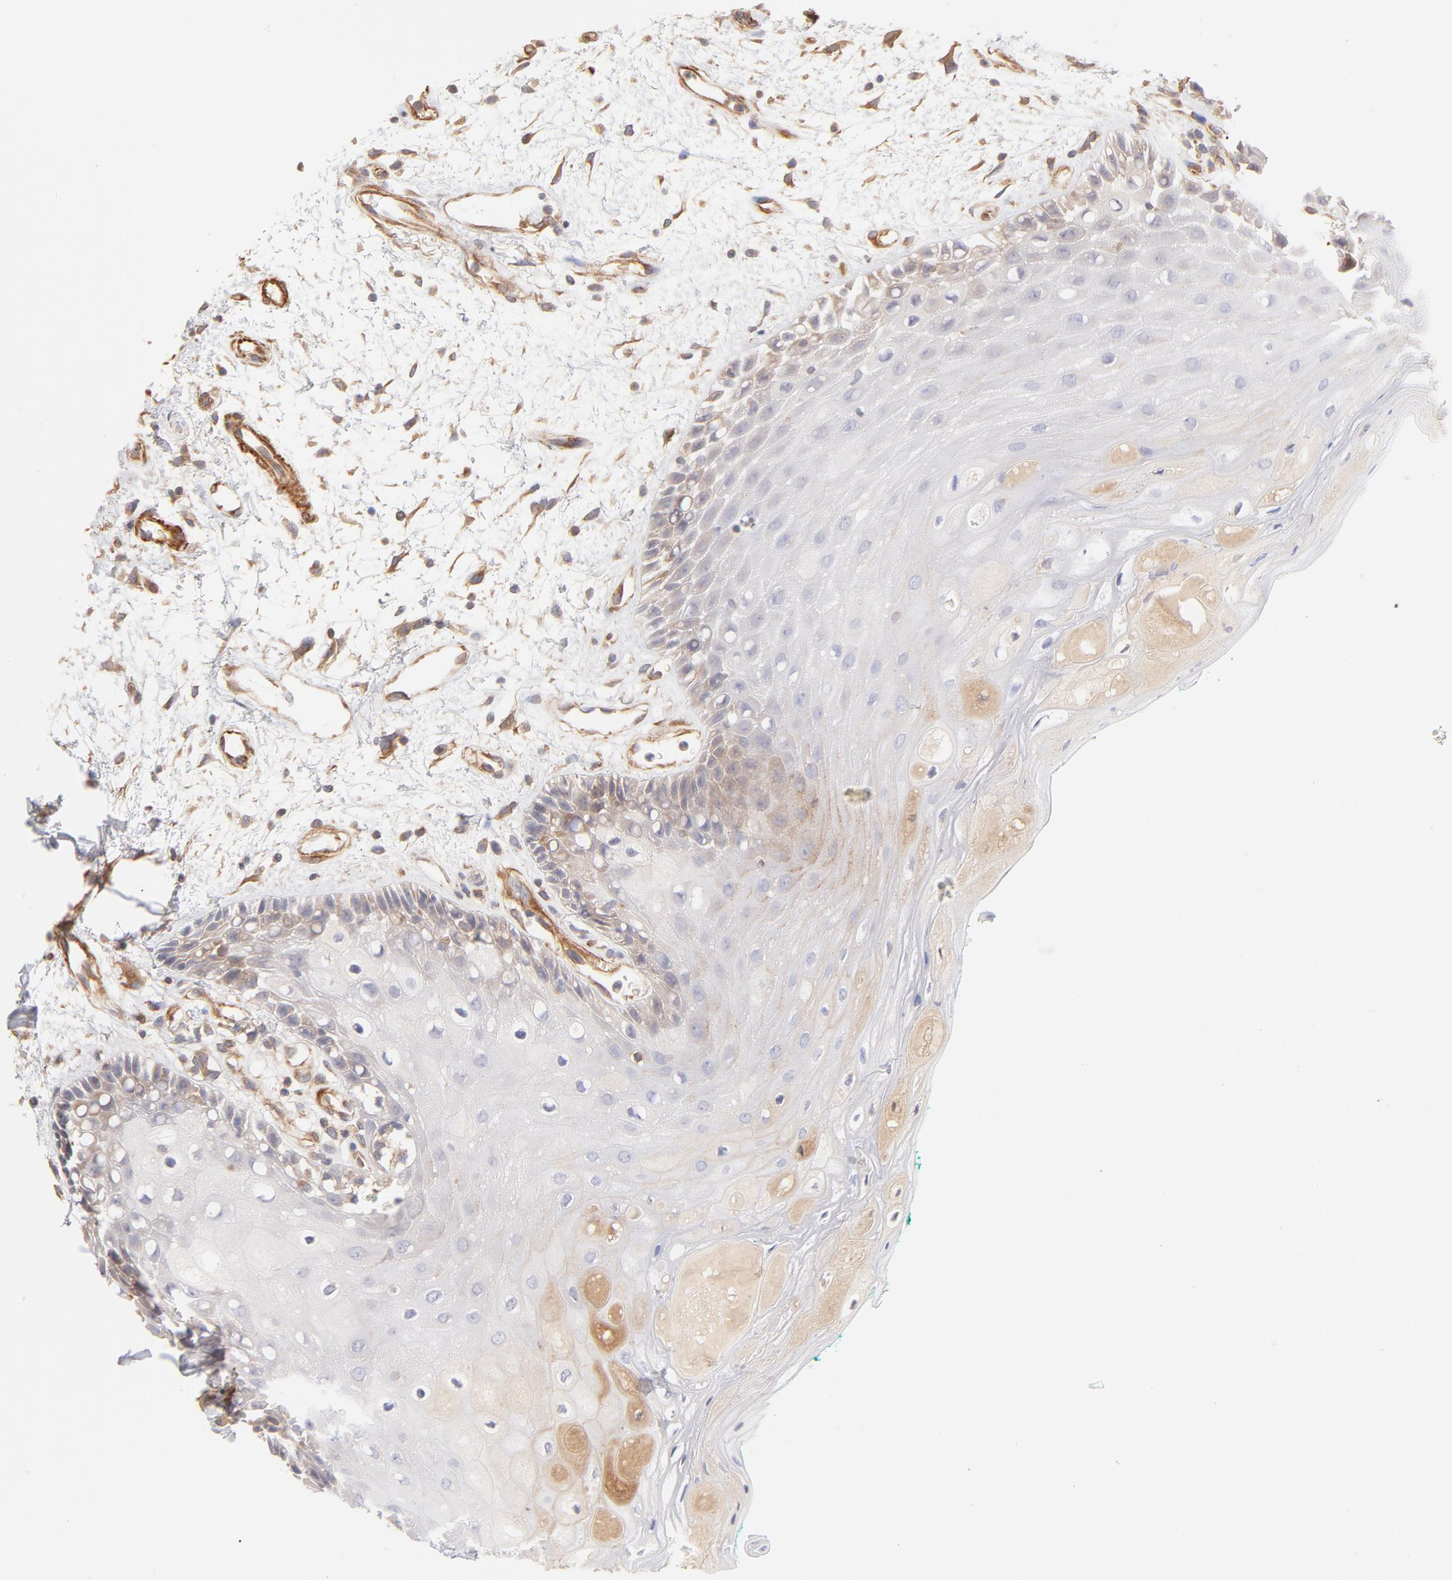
{"staining": {"intensity": "weak", "quantity": "<25%", "location": "cytoplasmic/membranous"}, "tissue": "oral mucosa", "cell_type": "Squamous epithelial cells", "image_type": "normal", "snomed": [{"axis": "morphology", "description": "Normal tissue, NOS"}, {"axis": "morphology", "description": "Squamous cell carcinoma, NOS"}, {"axis": "topography", "description": "Skeletal muscle"}, {"axis": "topography", "description": "Oral tissue"}, {"axis": "topography", "description": "Head-Neck"}], "caption": "This histopathology image is of normal oral mucosa stained with IHC to label a protein in brown with the nuclei are counter-stained blue. There is no positivity in squamous epithelial cells.", "gene": "LDLRAP1", "patient": {"sex": "female", "age": 84}}